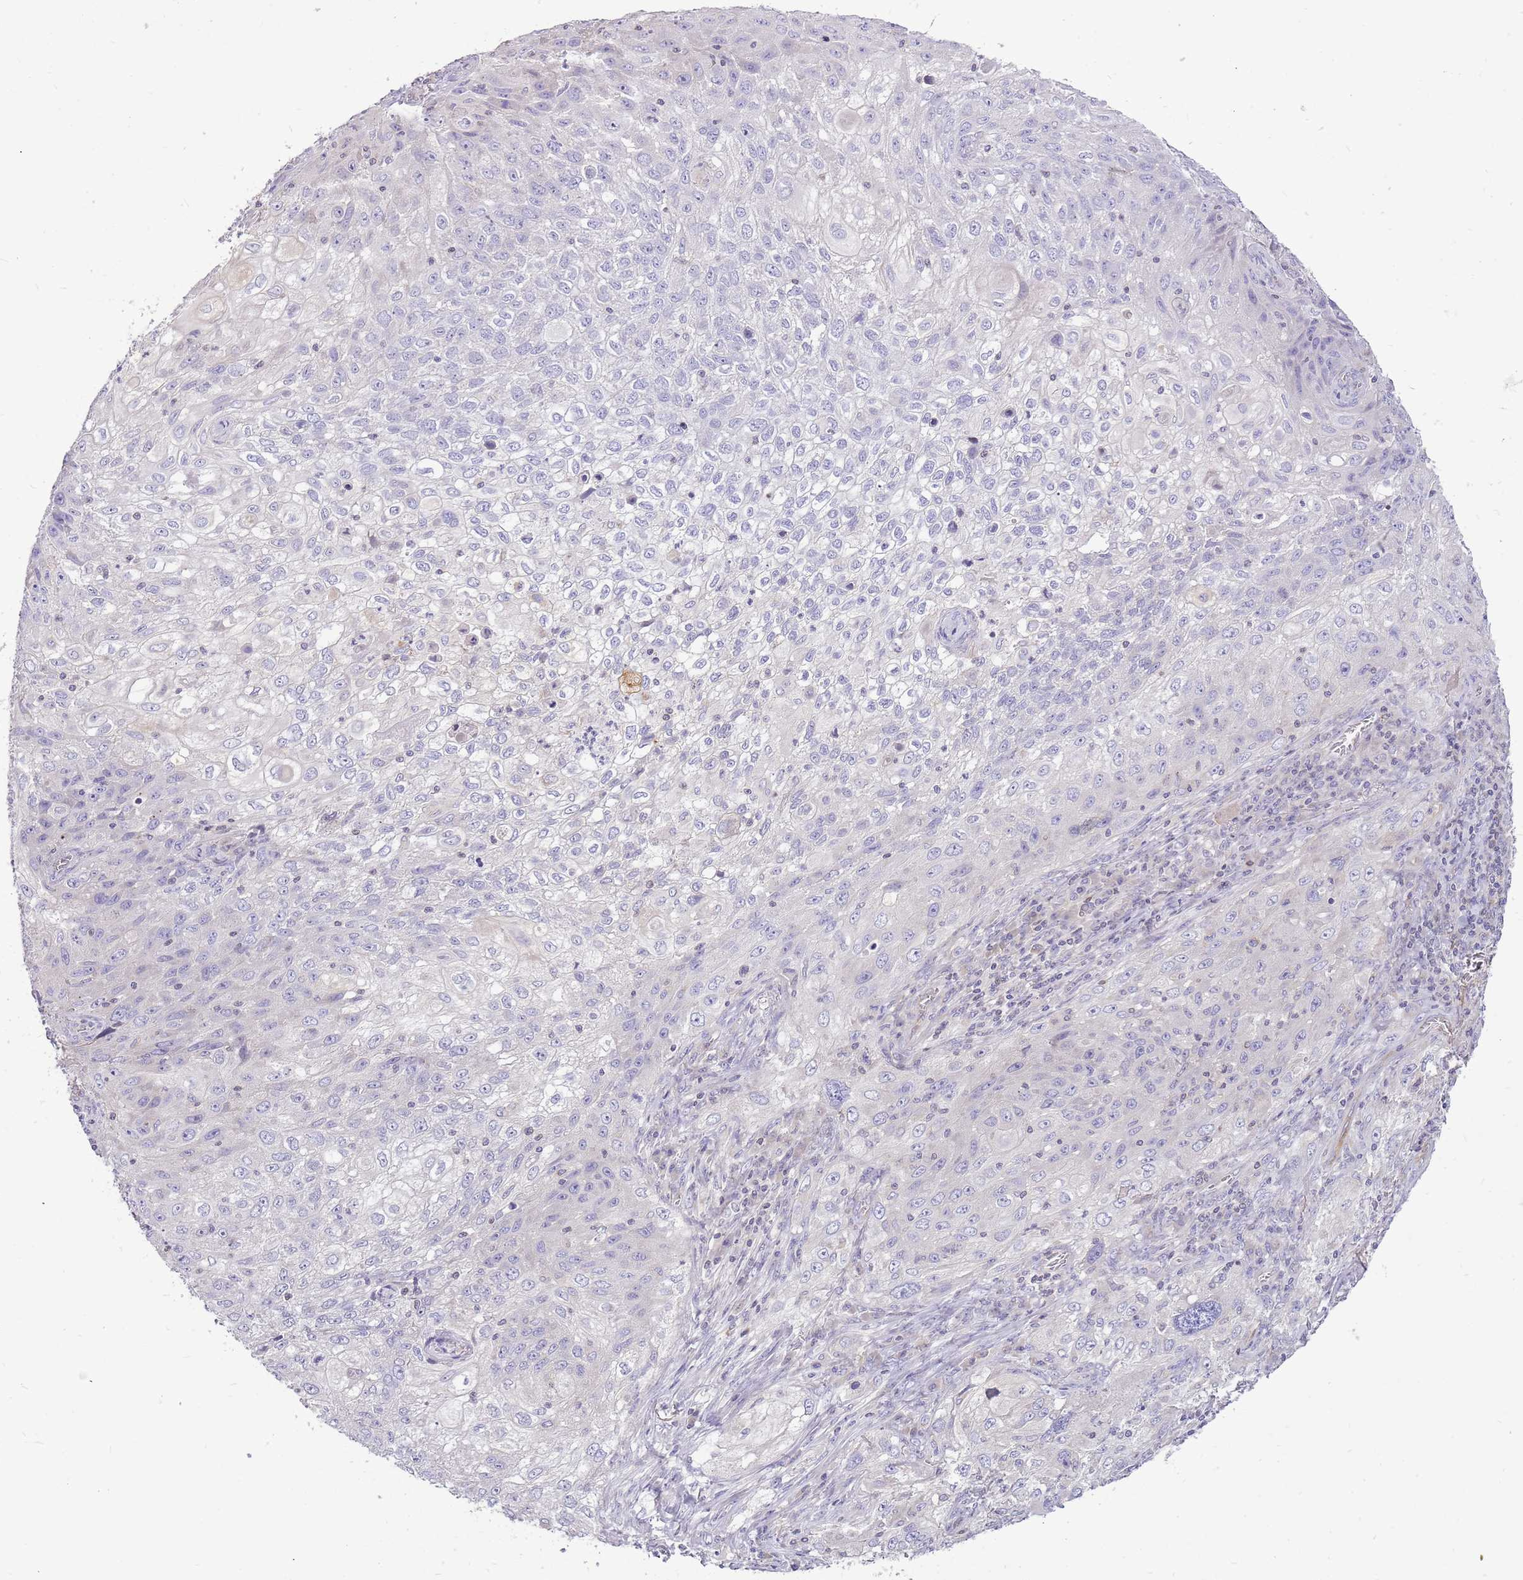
{"staining": {"intensity": "negative", "quantity": "none", "location": "none"}, "tissue": "lung cancer", "cell_type": "Tumor cells", "image_type": "cancer", "snomed": [{"axis": "morphology", "description": "Squamous cell carcinoma, NOS"}, {"axis": "topography", "description": "Lung"}], "caption": "Protein analysis of lung cancer (squamous cell carcinoma) shows no significant positivity in tumor cells.", "gene": "GLCE", "patient": {"sex": "female", "age": 69}}